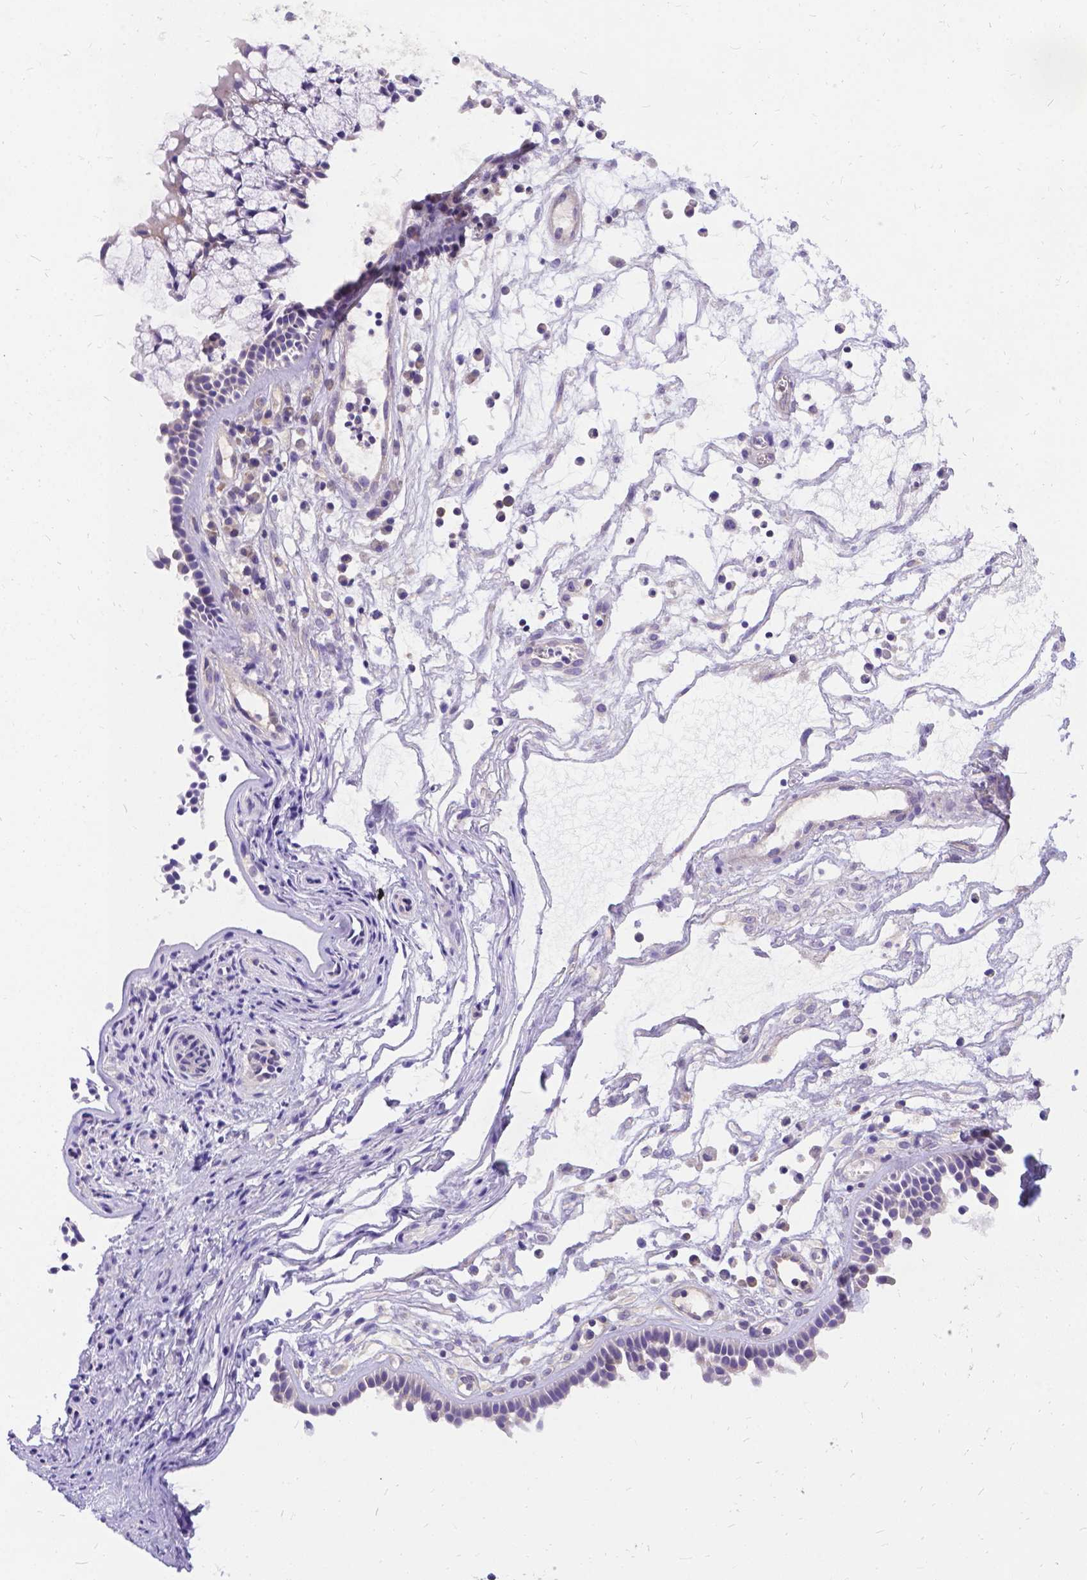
{"staining": {"intensity": "weak", "quantity": "<25%", "location": "cytoplasmic/membranous"}, "tissue": "nasopharynx", "cell_type": "Respiratory epithelial cells", "image_type": "normal", "snomed": [{"axis": "morphology", "description": "Normal tissue, NOS"}, {"axis": "topography", "description": "Nasopharynx"}], "caption": "Immunohistochemical staining of benign nasopharynx shows no significant staining in respiratory epithelial cells.", "gene": "DENND6A", "patient": {"sex": "male", "age": 31}}